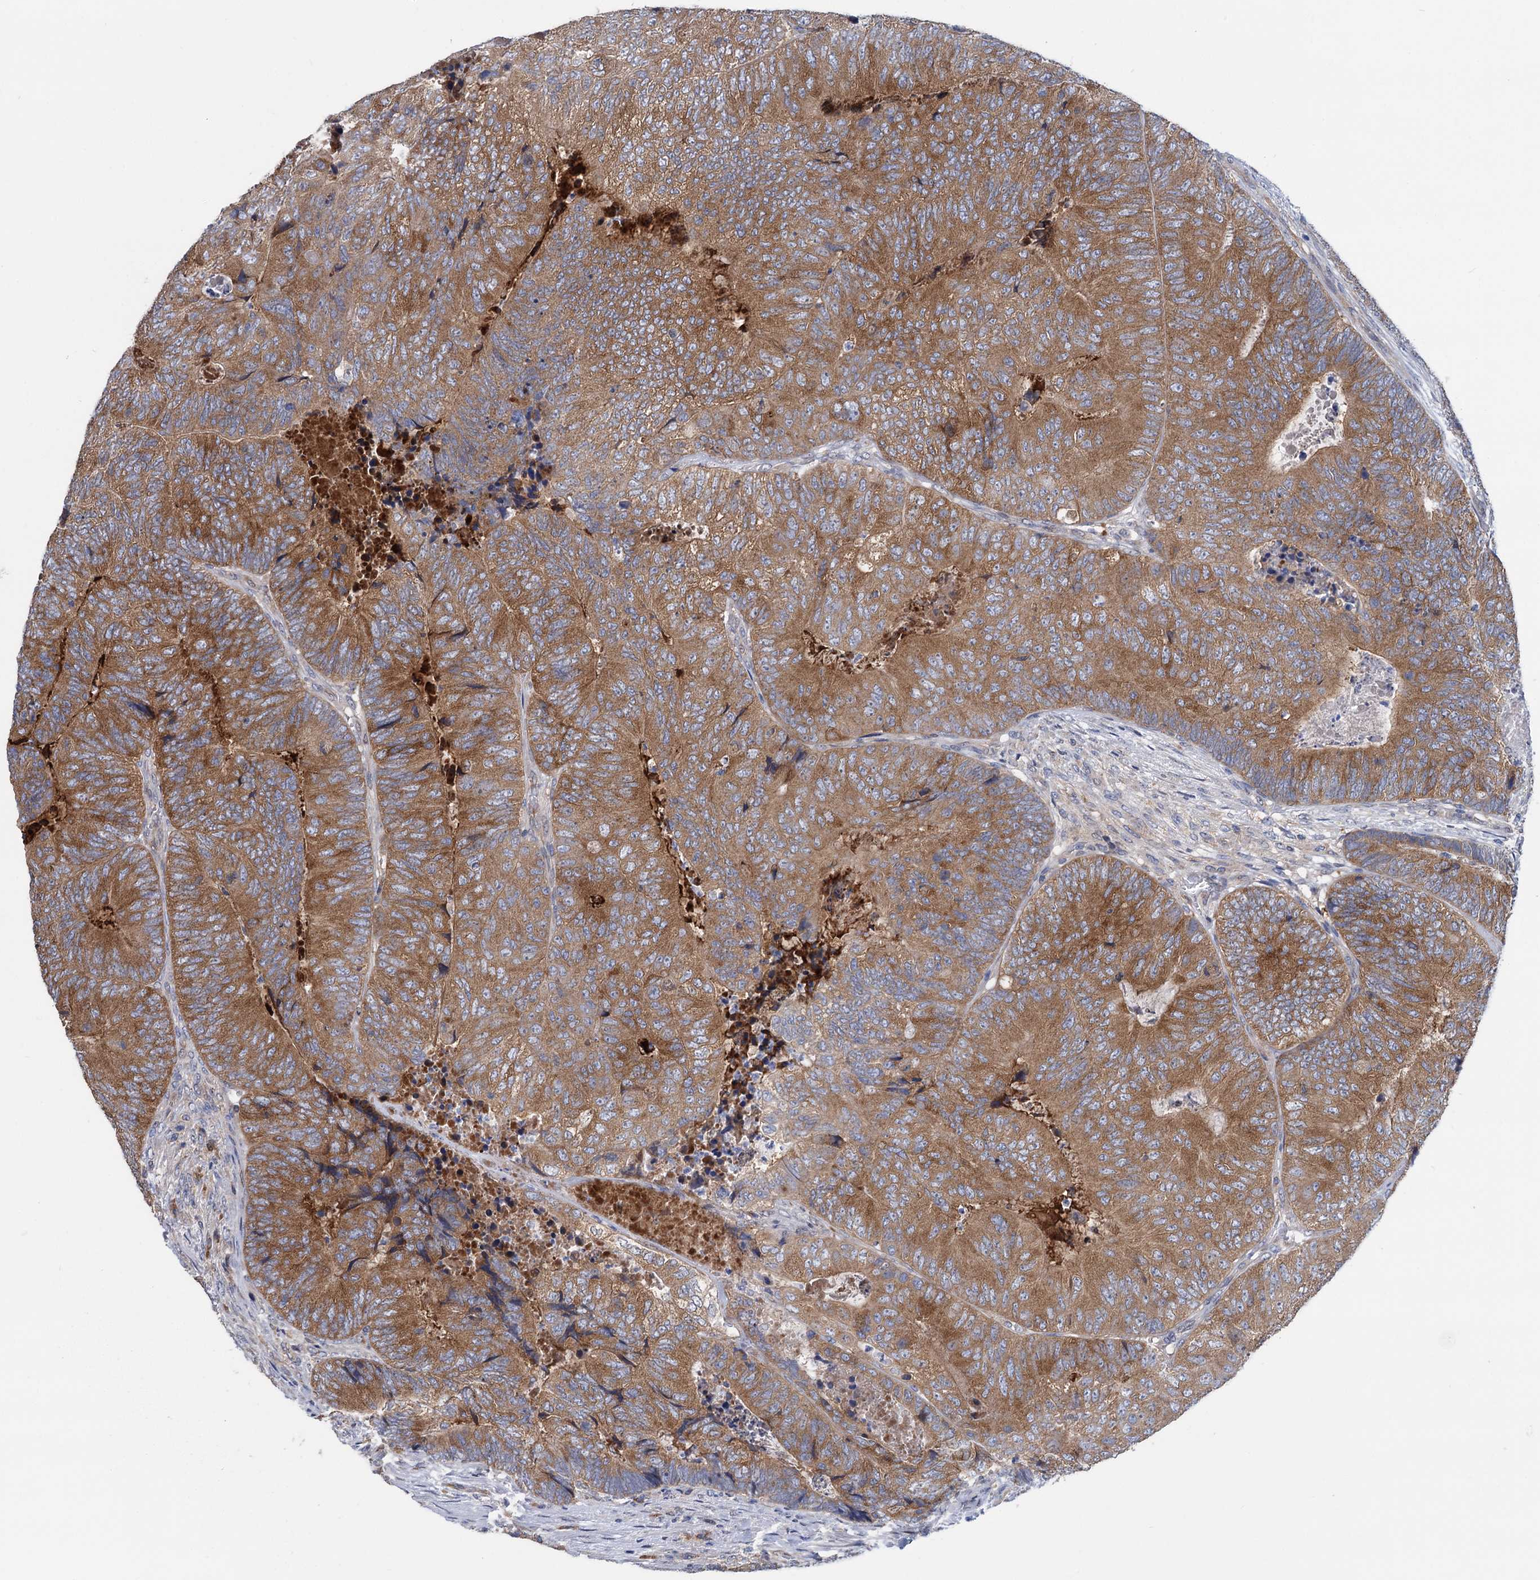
{"staining": {"intensity": "moderate", "quantity": ">75%", "location": "cytoplasmic/membranous"}, "tissue": "colorectal cancer", "cell_type": "Tumor cells", "image_type": "cancer", "snomed": [{"axis": "morphology", "description": "Adenocarcinoma, NOS"}, {"axis": "topography", "description": "Colon"}], "caption": "Immunohistochemical staining of adenocarcinoma (colorectal) shows medium levels of moderate cytoplasmic/membranous expression in about >75% of tumor cells. The staining was performed using DAB to visualize the protein expression in brown, while the nuclei were stained in blue with hematoxylin (Magnification: 20x).", "gene": "ZNRD2", "patient": {"sex": "female", "age": 67}}